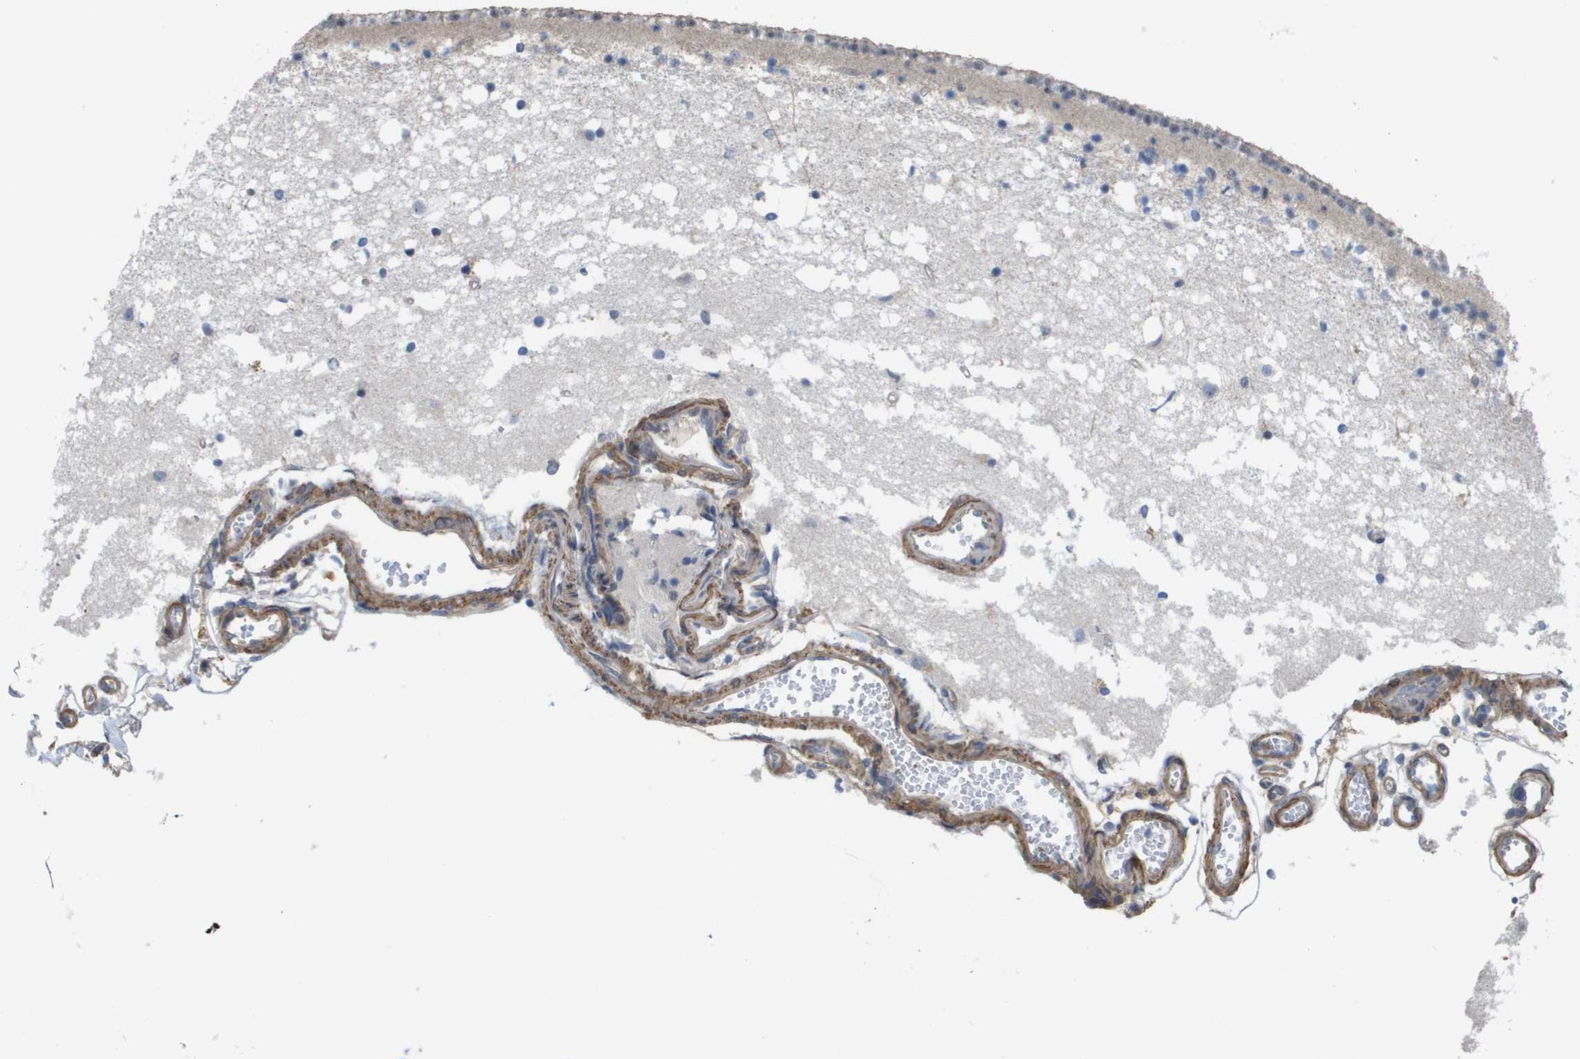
{"staining": {"intensity": "negative", "quantity": "none", "location": "none"}, "tissue": "caudate", "cell_type": "Glial cells", "image_type": "normal", "snomed": [{"axis": "morphology", "description": "Normal tissue, NOS"}, {"axis": "topography", "description": "Lateral ventricle wall"}], "caption": "High power microscopy histopathology image of an immunohistochemistry (IHC) histopathology image of normal caudate, revealing no significant positivity in glial cells. The staining was performed using DAB to visualize the protein expression in brown, while the nuclei were stained in blue with hematoxylin (Magnification: 20x).", "gene": "RNF112", "patient": {"sex": "male", "age": 45}}